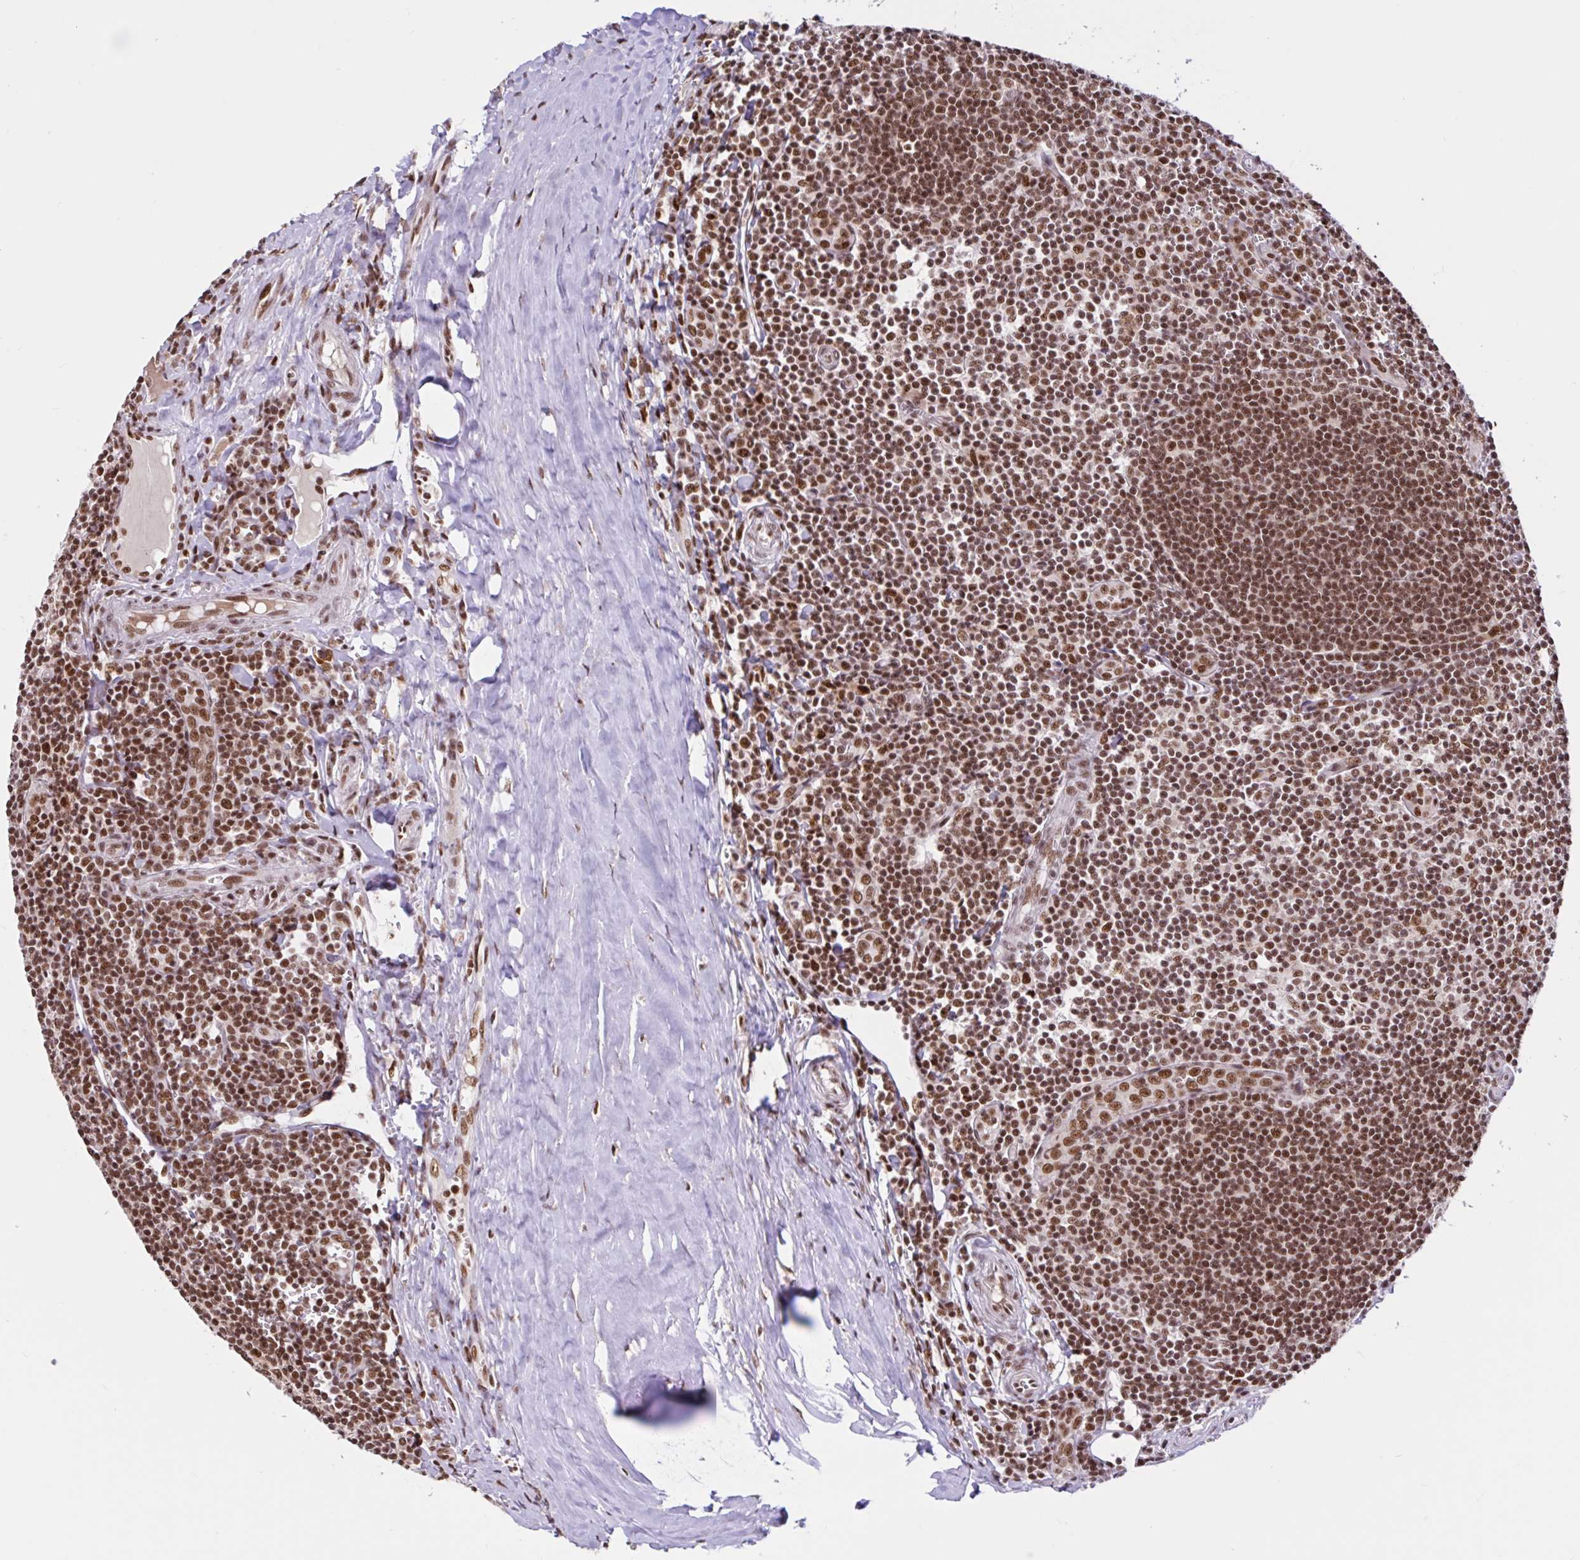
{"staining": {"intensity": "strong", "quantity": ">75%", "location": "nuclear"}, "tissue": "tonsil", "cell_type": "Germinal center cells", "image_type": "normal", "snomed": [{"axis": "morphology", "description": "Normal tissue, NOS"}, {"axis": "topography", "description": "Tonsil"}], "caption": "The photomicrograph displays immunohistochemical staining of benign tonsil. There is strong nuclear positivity is identified in about >75% of germinal center cells. The staining was performed using DAB, with brown indicating positive protein expression. Nuclei are stained blue with hematoxylin.", "gene": "CCDC12", "patient": {"sex": "male", "age": 27}}